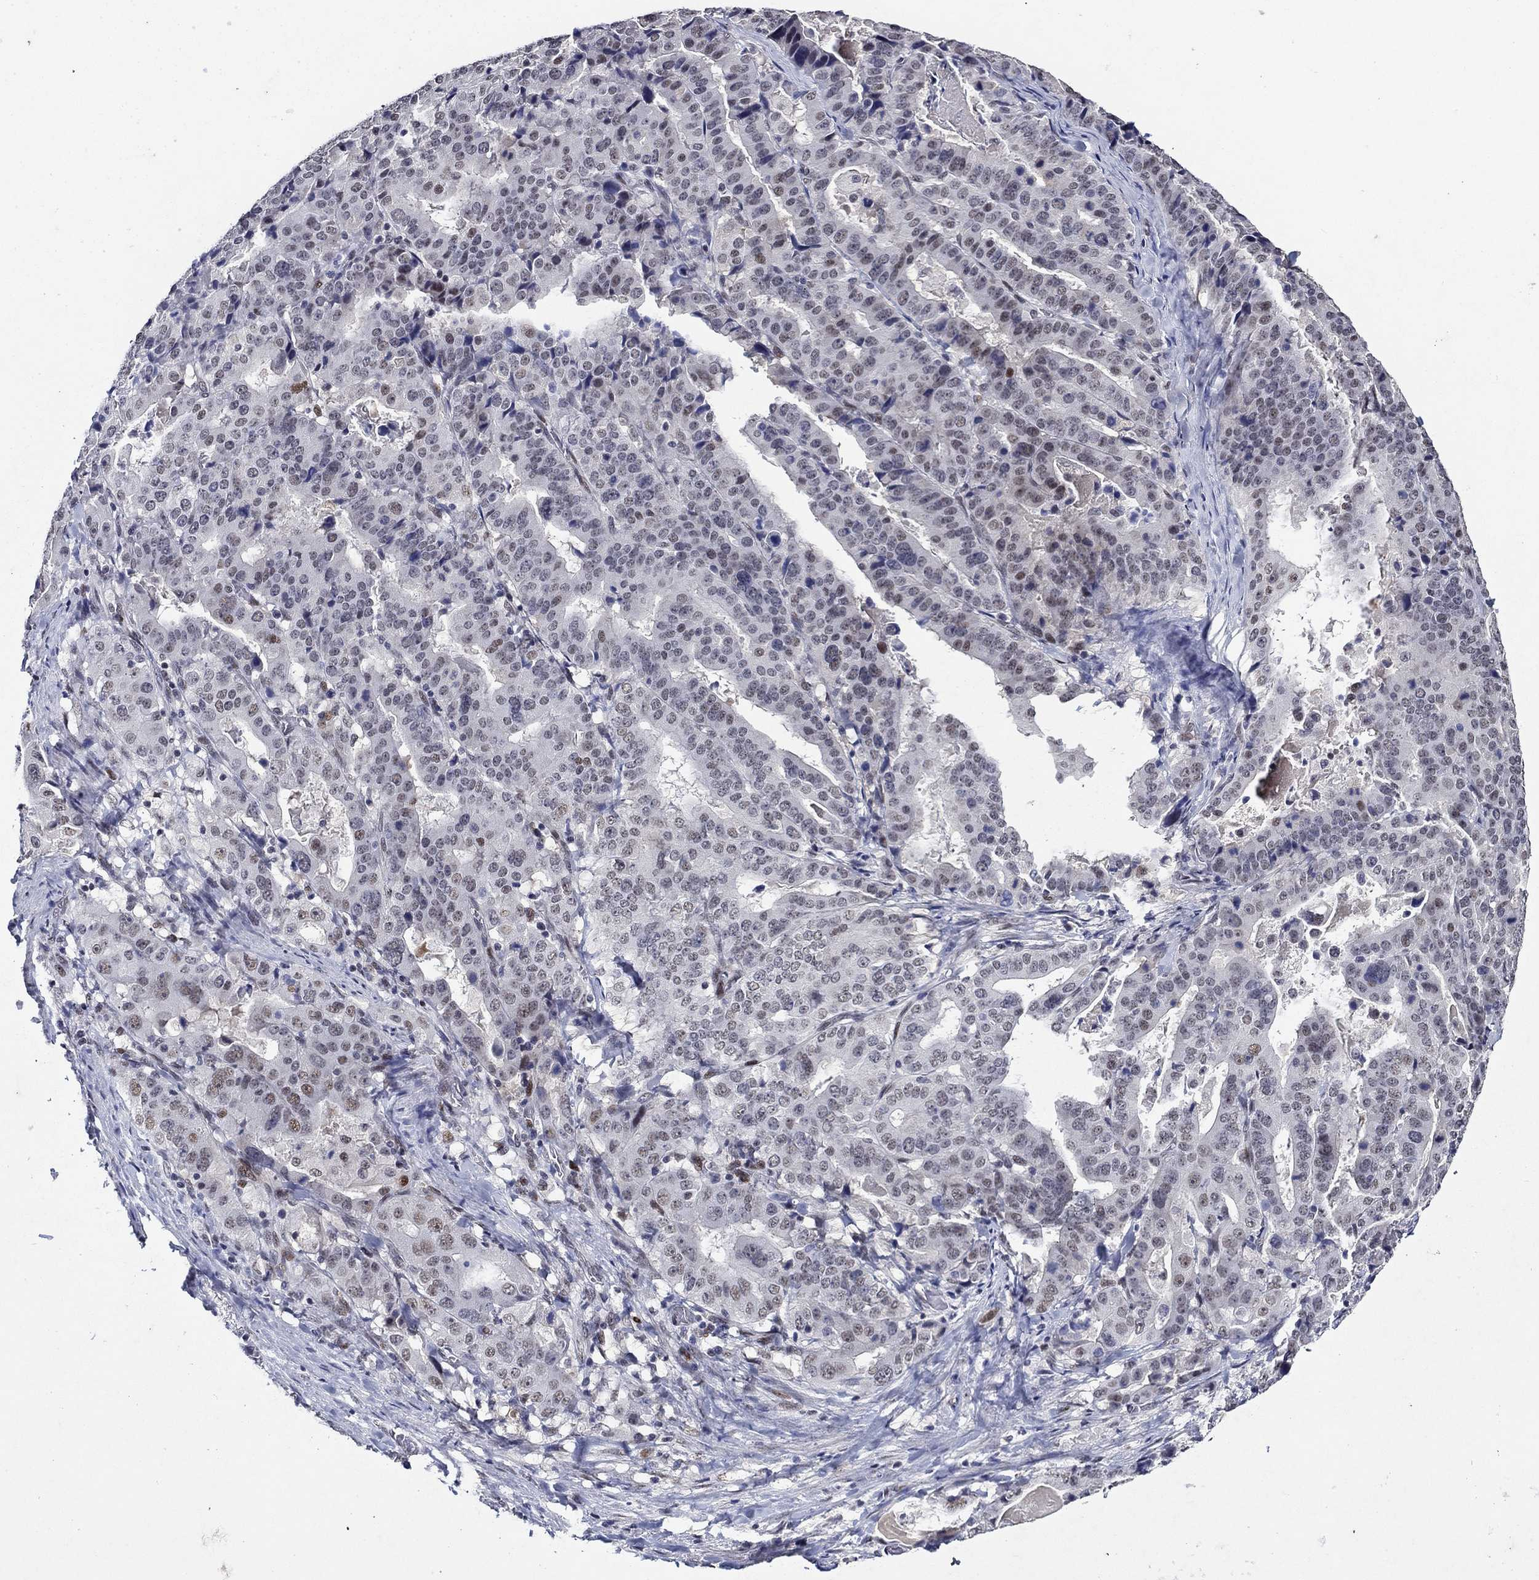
{"staining": {"intensity": "moderate", "quantity": "<25%", "location": "nuclear"}, "tissue": "stomach cancer", "cell_type": "Tumor cells", "image_type": "cancer", "snomed": [{"axis": "morphology", "description": "Adenocarcinoma, NOS"}, {"axis": "topography", "description": "Stomach"}], "caption": "Stomach cancer (adenocarcinoma) stained with a brown dye exhibits moderate nuclear positive positivity in approximately <25% of tumor cells.", "gene": "GATA2", "patient": {"sex": "male", "age": 48}}